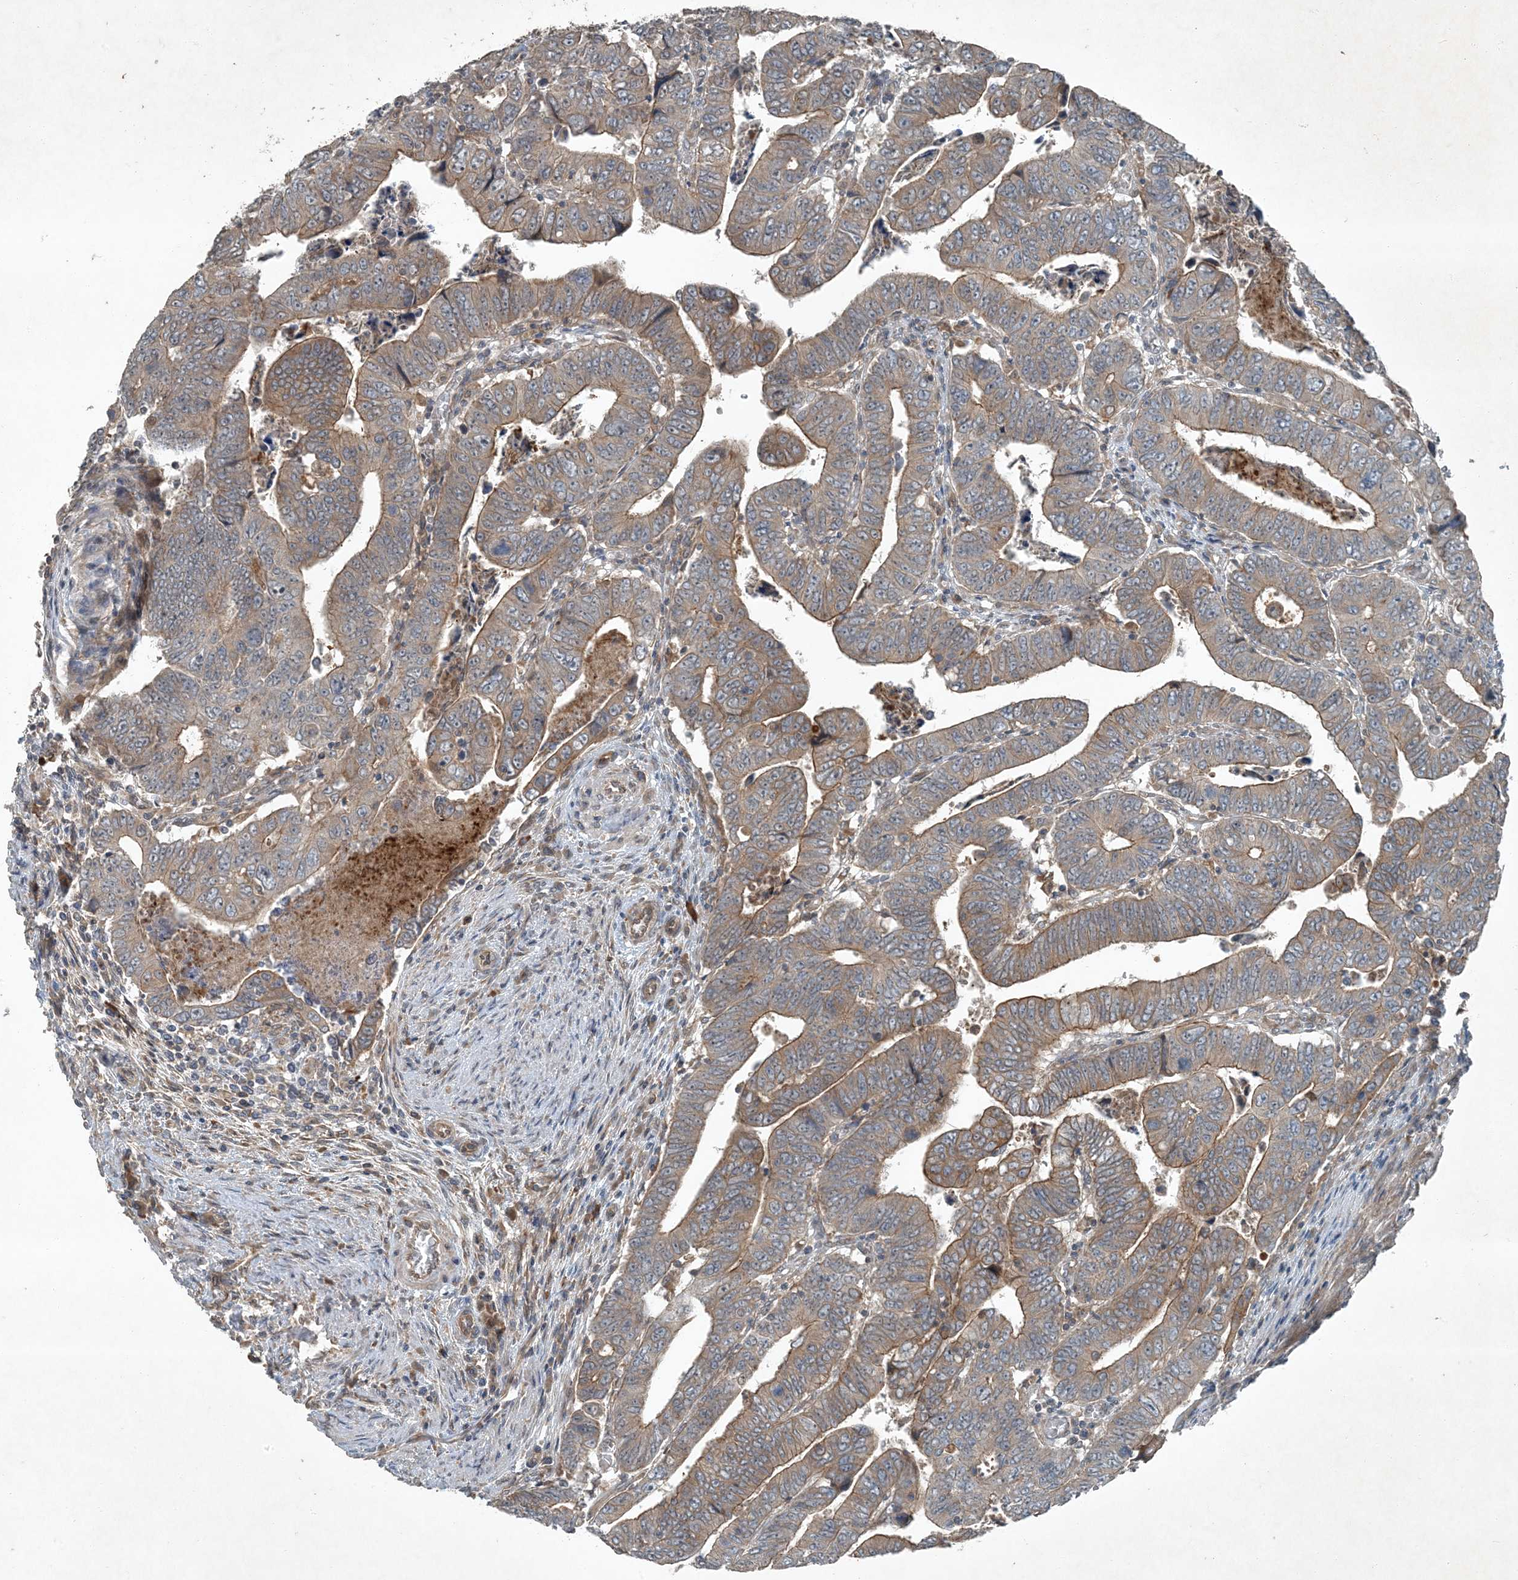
{"staining": {"intensity": "weak", "quantity": "25%-75%", "location": "cytoplasmic/membranous"}, "tissue": "colorectal cancer", "cell_type": "Tumor cells", "image_type": "cancer", "snomed": [{"axis": "morphology", "description": "Normal tissue, NOS"}, {"axis": "morphology", "description": "Adenocarcinoma, NOS"}, {"axis": "topography", "description": "Rectum"}], "caption": "This histopathology image shows immunohistochemistry staining of human colorectal cancer (adenocarcinoma), with low weak cytoplasmic/membranous positivity in approximately 25%-75% of tumor cells.", "gene": "MDN1", "patient": {"sex": "female", "age": 65}}